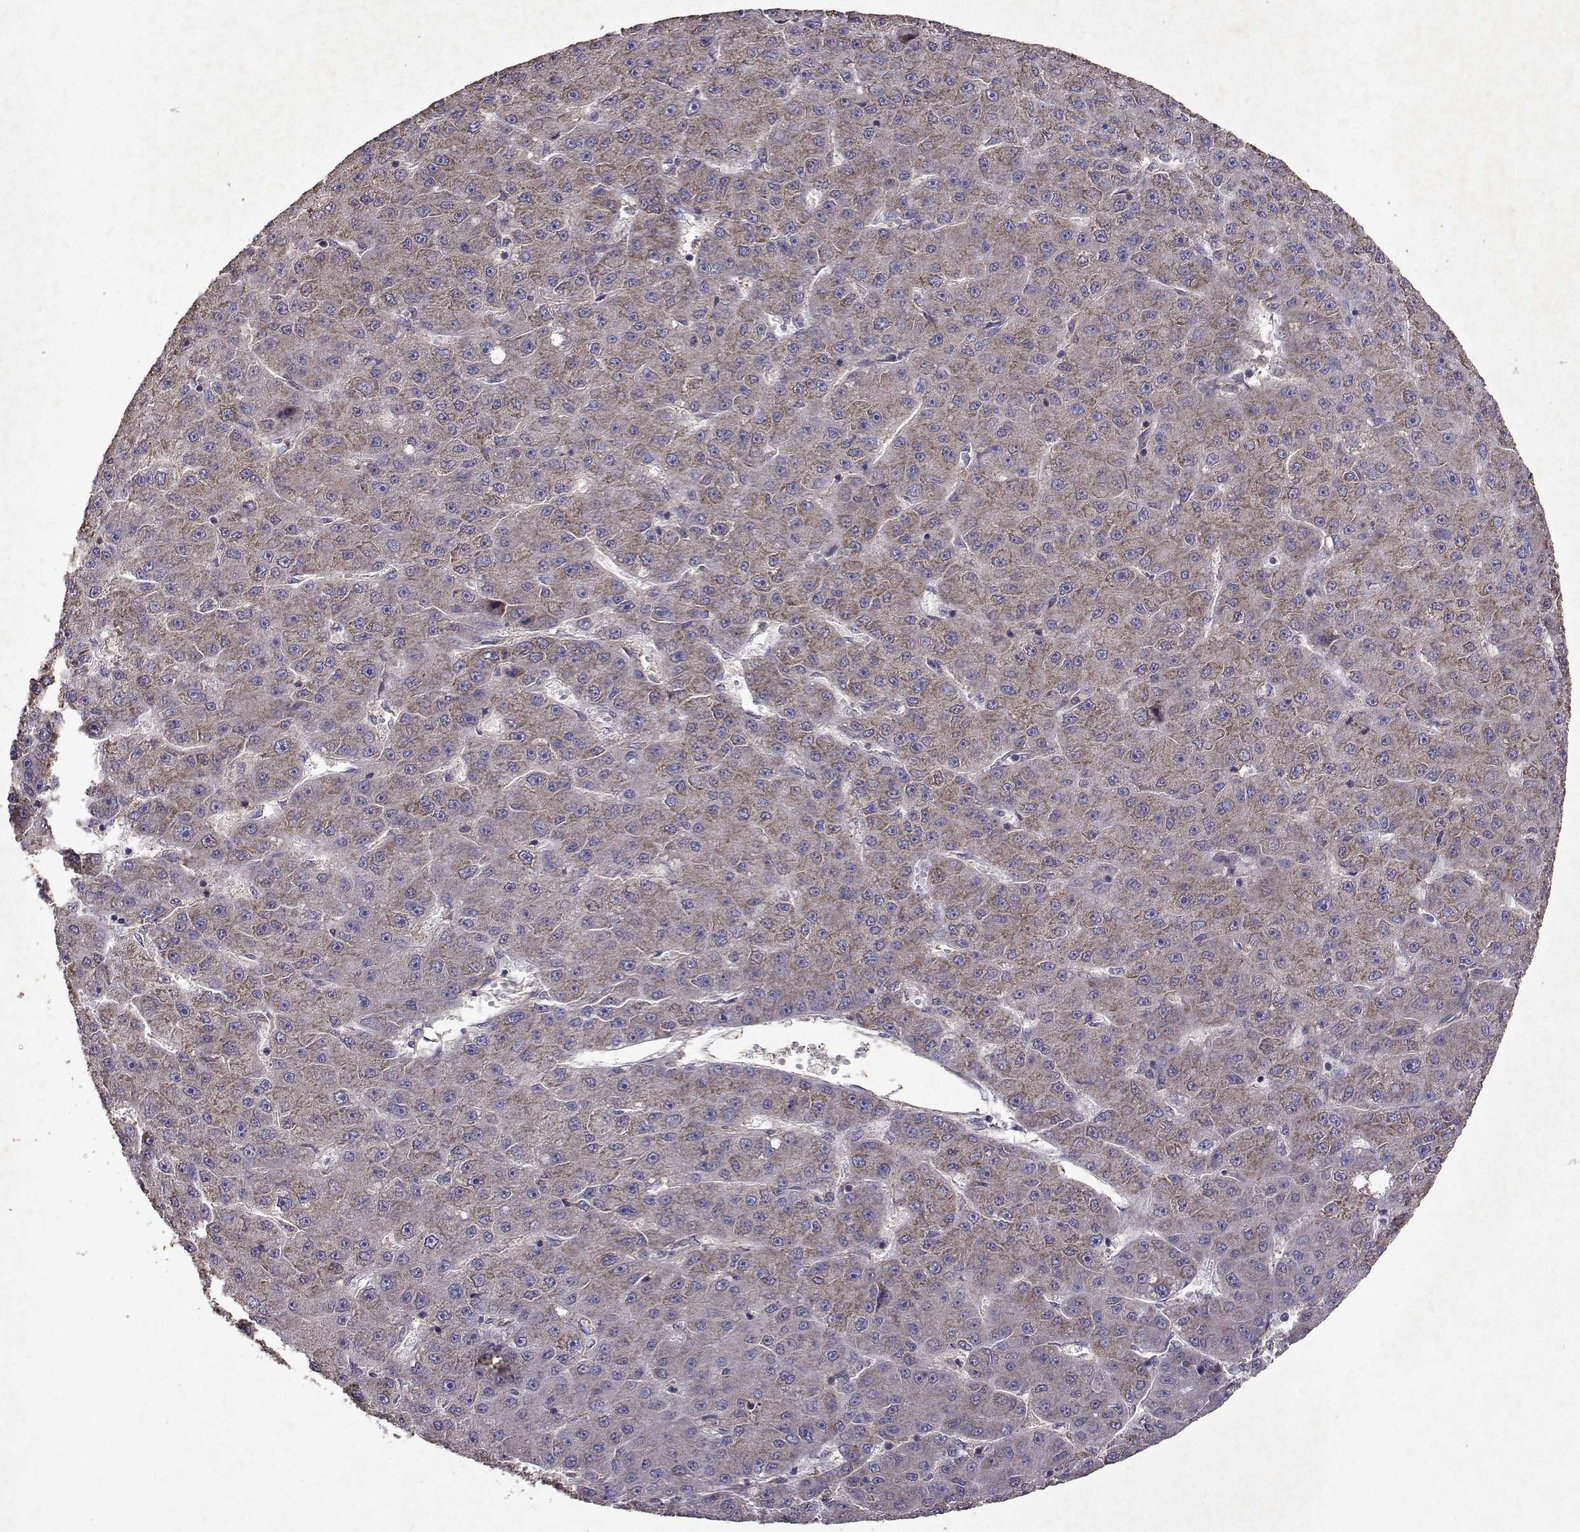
{"staining": {"intensity": "weak", "quantity": "<25%", "location": "cytoplasmic/membranous"}, "tissue": "liver cancer", "cell_type": "Tumor cells", "image_type": "cancer", "snomed": [{"axis": "morphology", "description": "Carcinoma, Hepatocellular, NOS"}, {"axis": "topography", "description": "Liver"}], "caption": "Tumor cells show no significant positivity in liver cancer.", "gene": "TARBP2", "patient": {"sex": "male", "age": 67}}